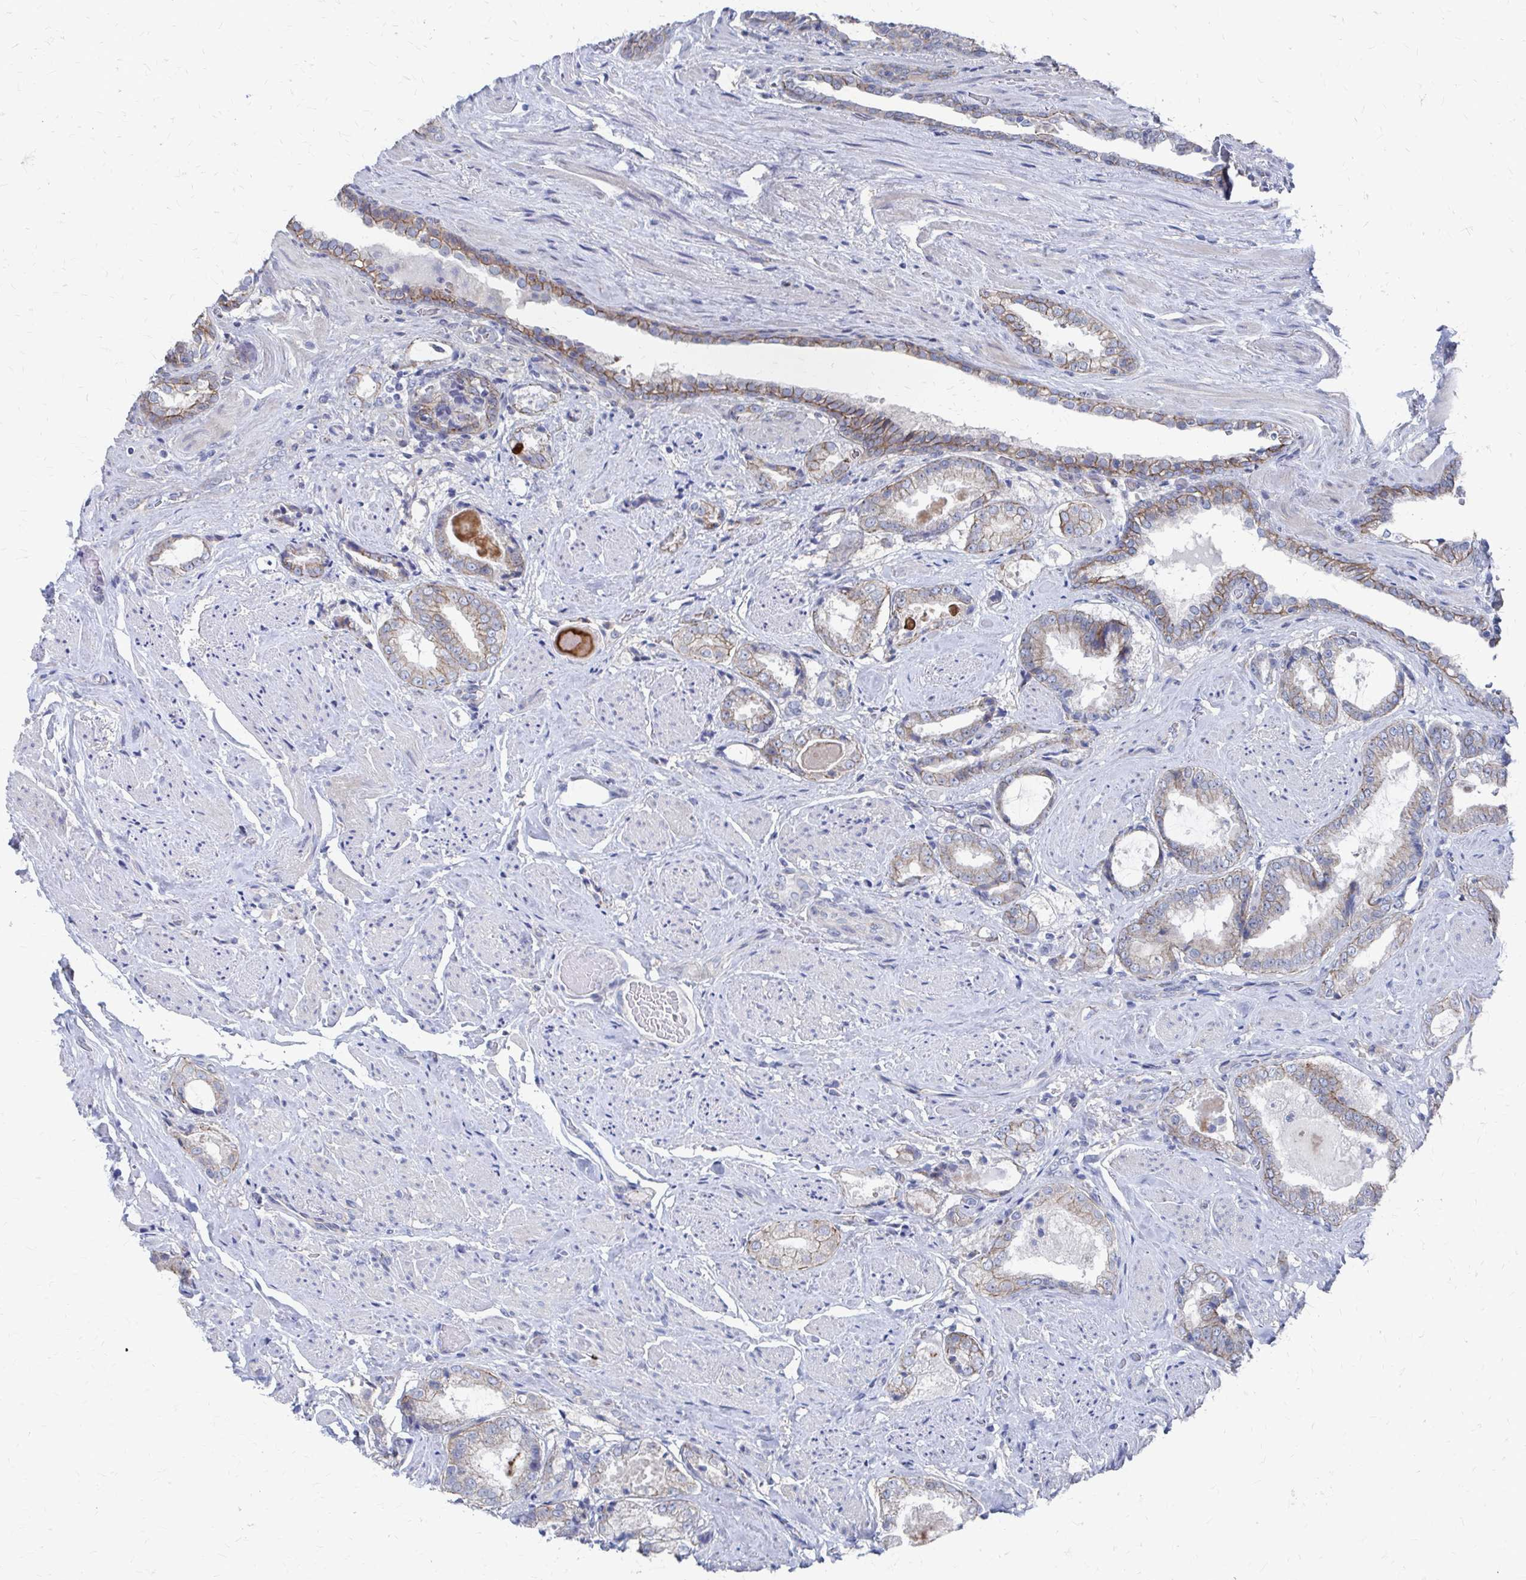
{"staining": {"intensity": "weak", "quantity": "25%-75%", "location": "cytoplasmic/membranous"}, "tissue": "prostate cancer", "cell_type": "Tumor cells", "image_type": "cancer", "snomed": [{"axis": "morphology", "description": "Adenocarcinoma, High grade"}, {"axis": "topography", "description": "Prostate"}], "caption": "Immunohistochemical staining of prostate cancer (high-grade adenocarcinoma) displays low levels of weak cytoplasmic/membranous protein expression in about 25%-75% of tumor cells. (Brightfield microscopy of DAB IHC at high magnification).", "gene": "PLEKHG7", "patient": {"sex": "male", "age": 65}}